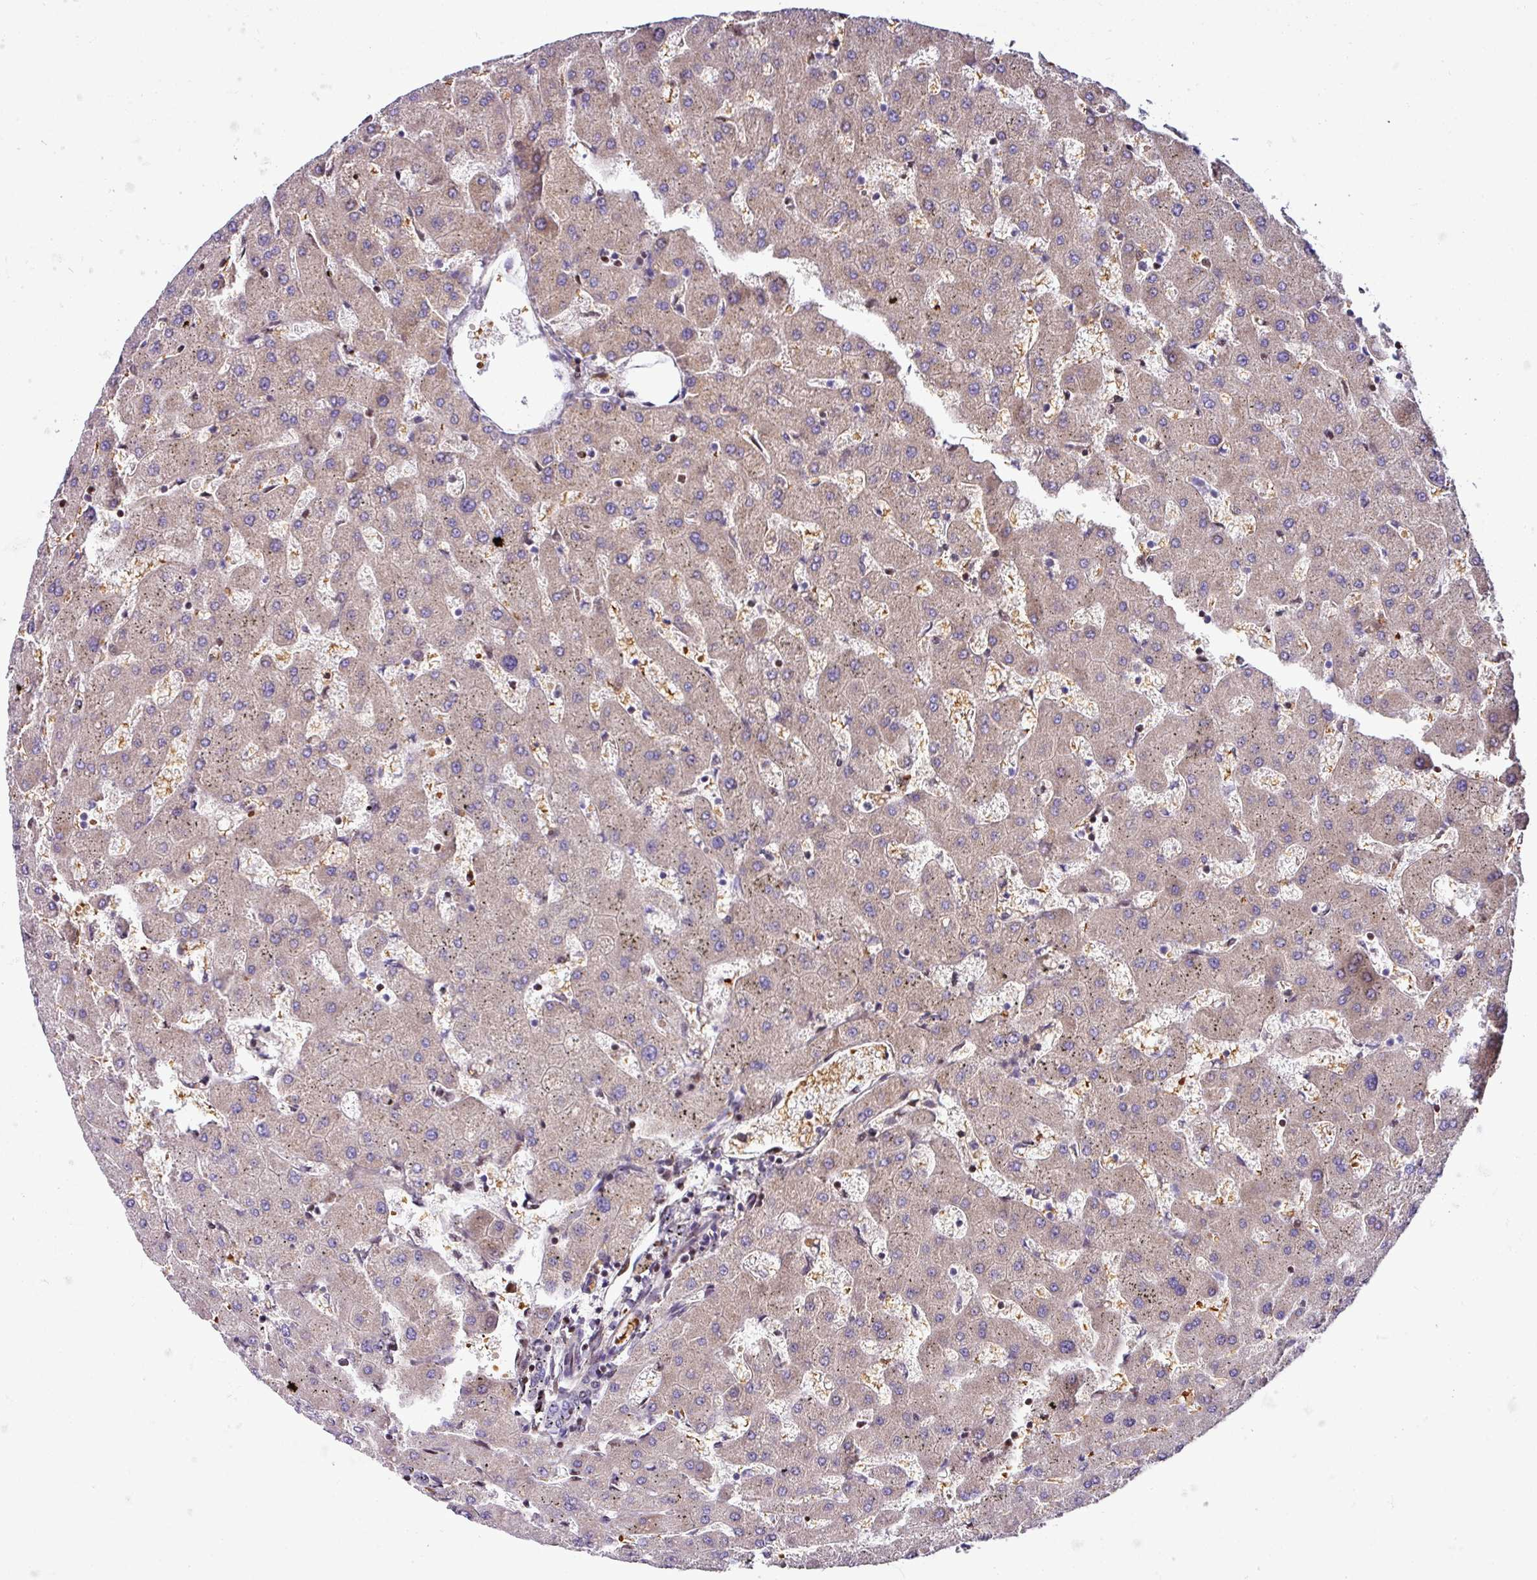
{"staining": {"intensity": "negative", "quantity": "none", "location": "none"}, "tissue": "liver", "cell_type": "Cholangiocytes", "image_type": "normal", "snomed": [{"axis": "morphology", "description": "Normal tissue, NOS"}, {"axis": "topography", "description": "Liver"}], "caption": "A photomicrograph of liver stained for a protein reveals no brown staining in cholangiocytes. The staining was performed using DAB (3,3'-diaminobenzidine) to visualize the protein expression in brown, while the nuclei were stained in blue with hematoxylin (Magnification: 20x).", "gene": "NAPSA", "patient": {"sex": "female", "age": 63}}